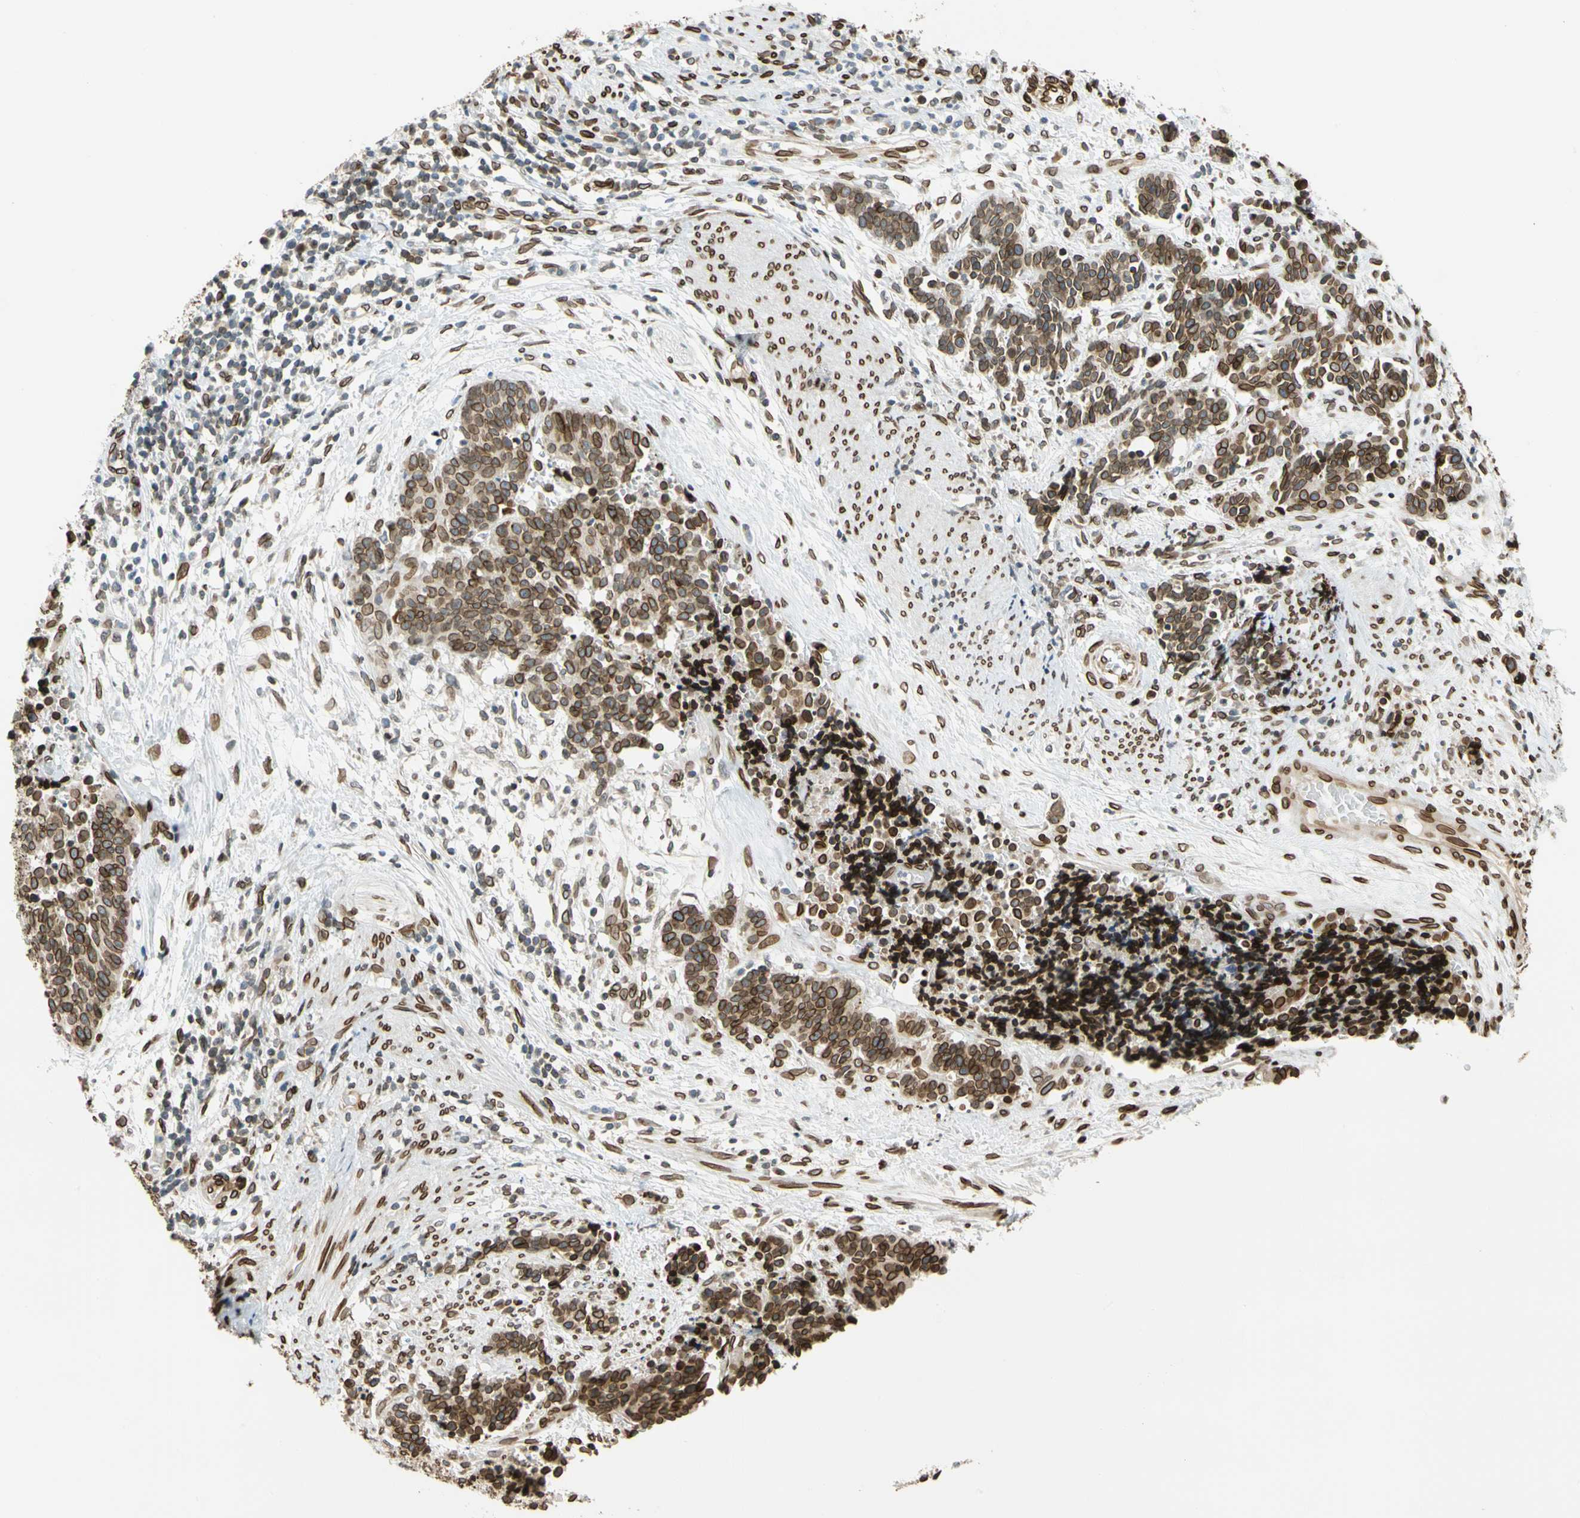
{"staining": {"intensity": "strong", "quantity": ">75%", "location": "cytoplasmic/membranous,nuclear"}, "tissue": "cervical cancer", "cell_type": "Tumor cells", "image_type": "cancer", "snomed": [{"axis": "morphology", "description": "Squamous cell carcinoma, NOS"}, {"axis": "topography", "description": "Cervix"}], "caption": "Squamous cell carcinoma (cervical) stained for a protein displays strong cytoplasmic/membranous and nuclear positivity in tumor cells.", "gene": "SUN1", "patient": {"sex": "female", "age": 35}}